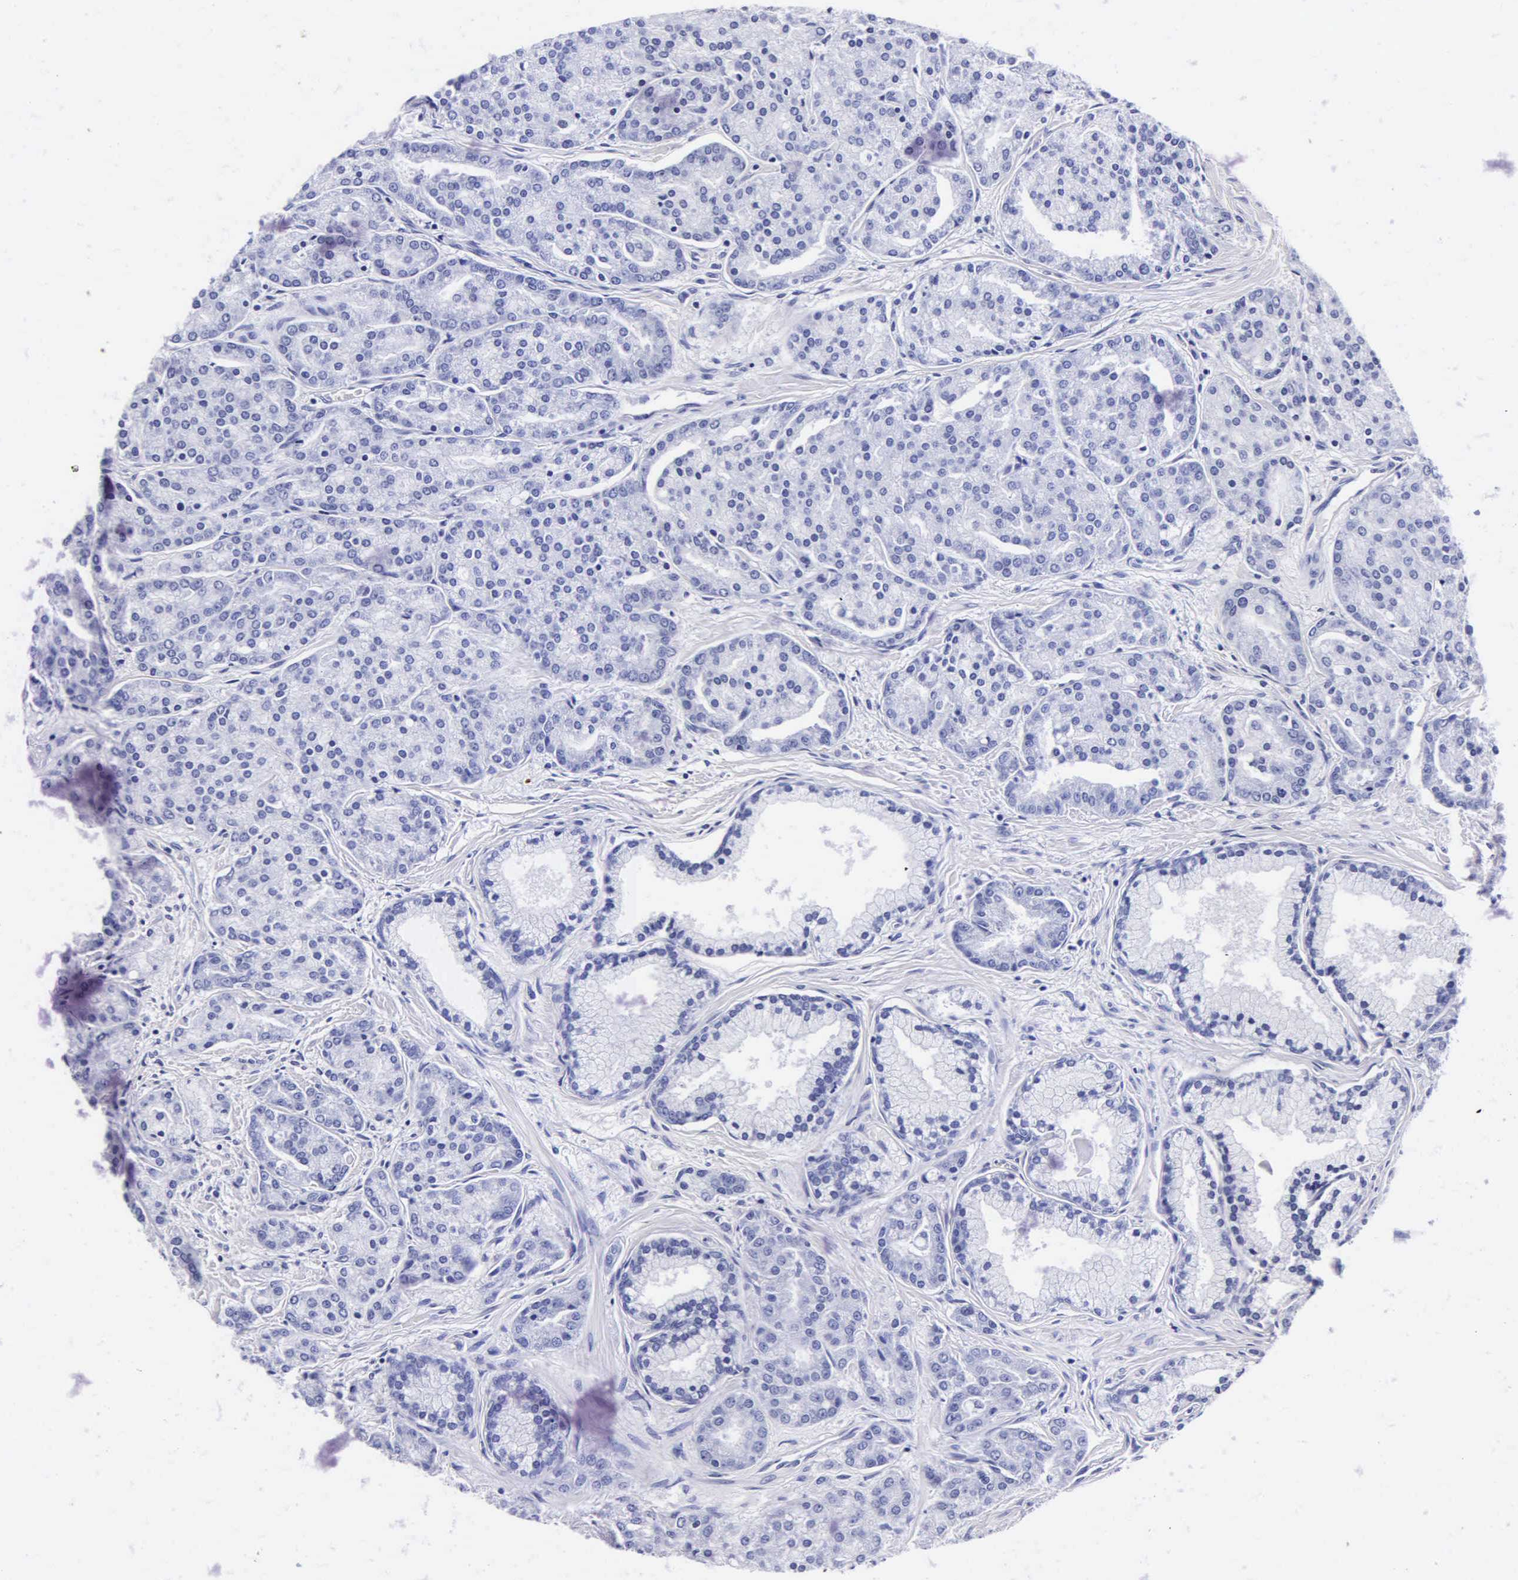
{"staining": {"intensity": "negative", "quantity": "none", "location": "none"}, "tissue": "prostate cancer", "cell_type": "Tumor cells", "image_type": "cancer", "snomed": [{"axis": "morphology", "description": "Adenocarcinoma, High grade"}, {"axis": "topography", "description": "Prostate"}], "caption": "IHC photomicrograph of neoplastic tissue: adenocarcinoma (high-grade) (prostate) stained with DAB reveals no significant protein positivity in tumor cells.", "gene": "MB", "patient": {"sex": "male", "age": 64}}